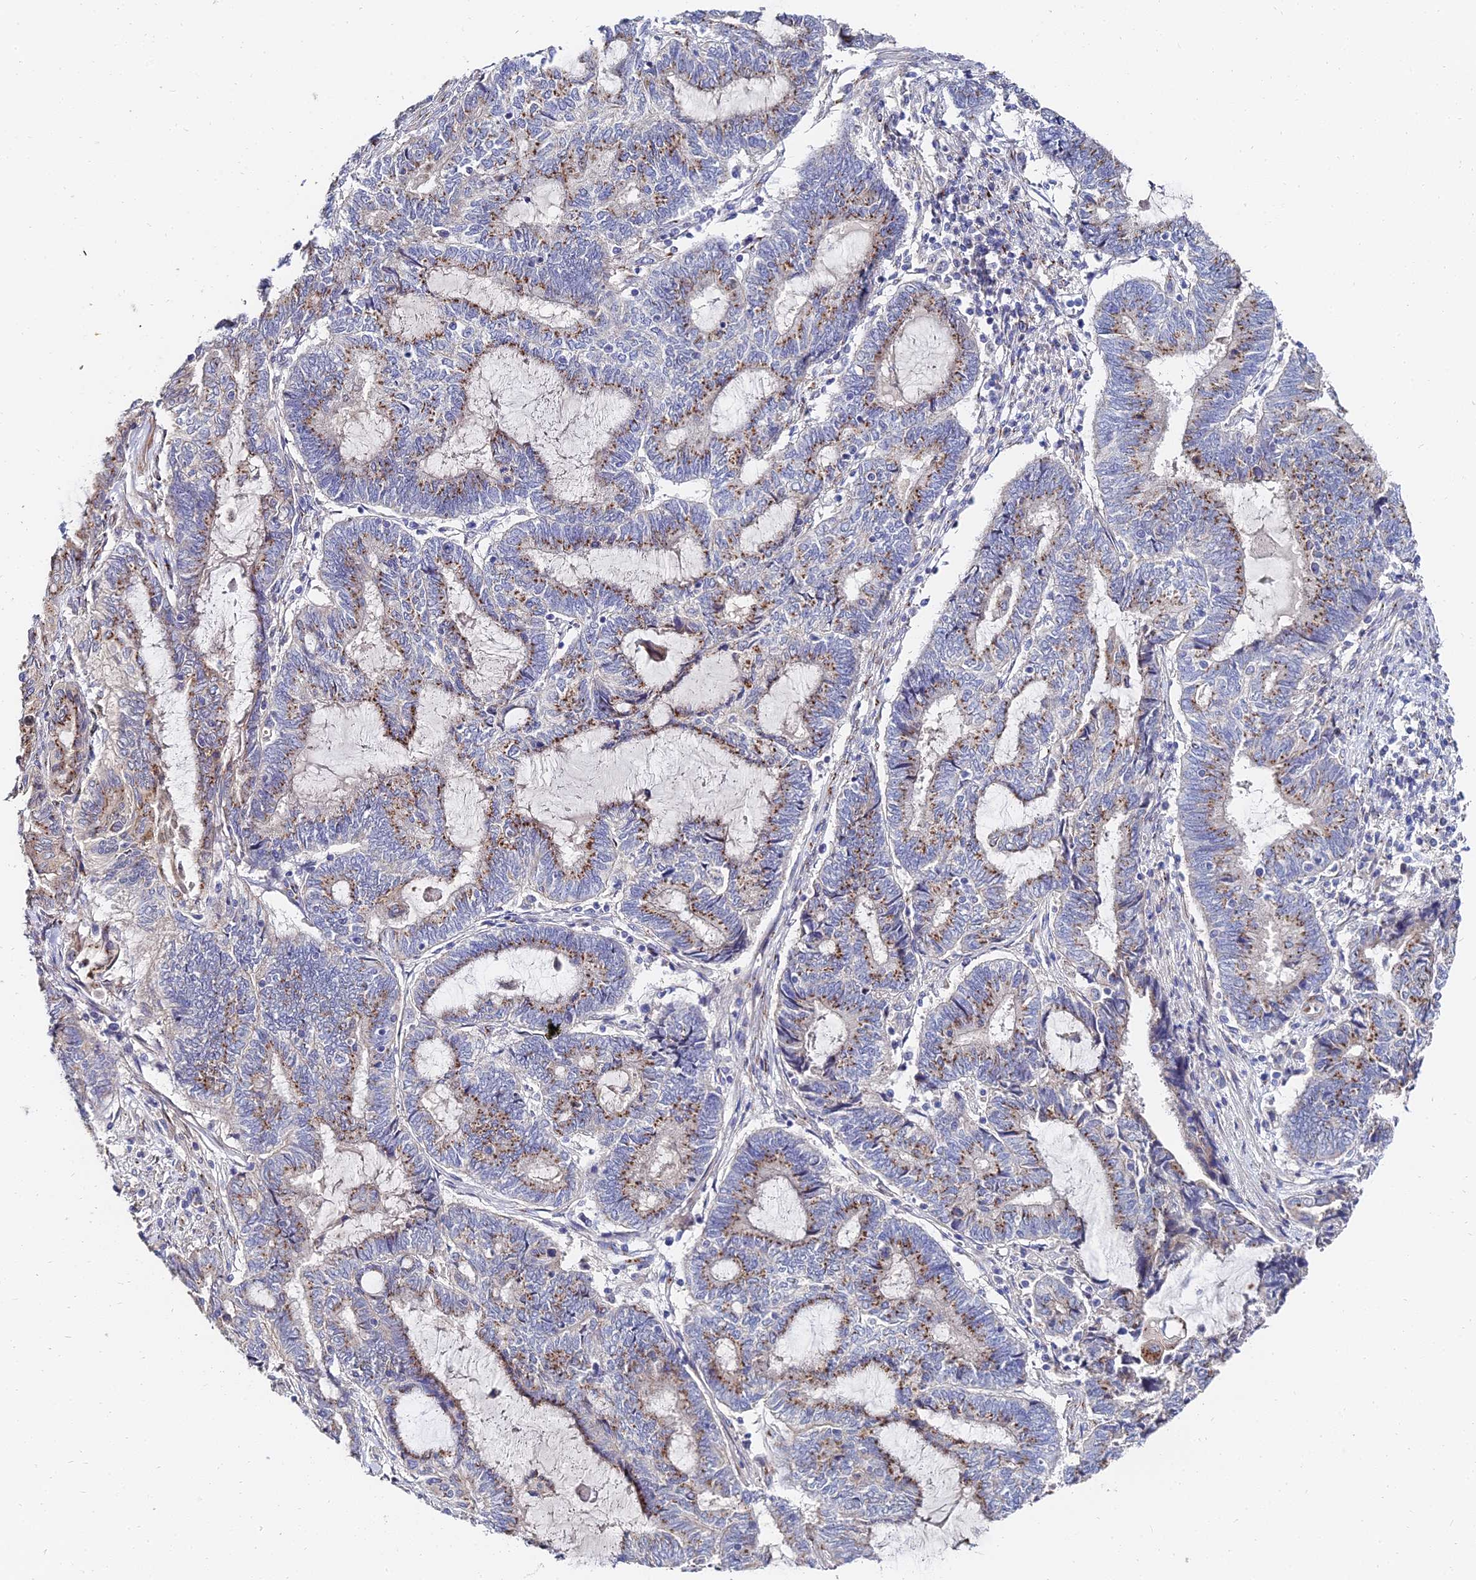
{"staining": {"intensity": "moderate", "quantity": ">75%", "location": "cytoplasmic/membranous"}, "tissue": "endometrial cancer", "cell_type": "Tumor cells", "image_type": "cancer", "snomed": [{"axis": "morphology", "description": "Adenocarcinoma, NOS"}, {"axis": "topography", "description": "Uterus"}, {"axis": "topography", "description": "Endometrium"}], "caption": "Endometrial cancer (adenocarcinoma) tissue demonstrates moderate cytoplasmic/membranous positivity in approximately >75% of tumor cells, visualized by immunohistochemistry. The protein of interest is shown in brown color, while the nuclei are stained blue.", "gene": "BORCS8", "patient": {"sex": "female", "age": 70}}